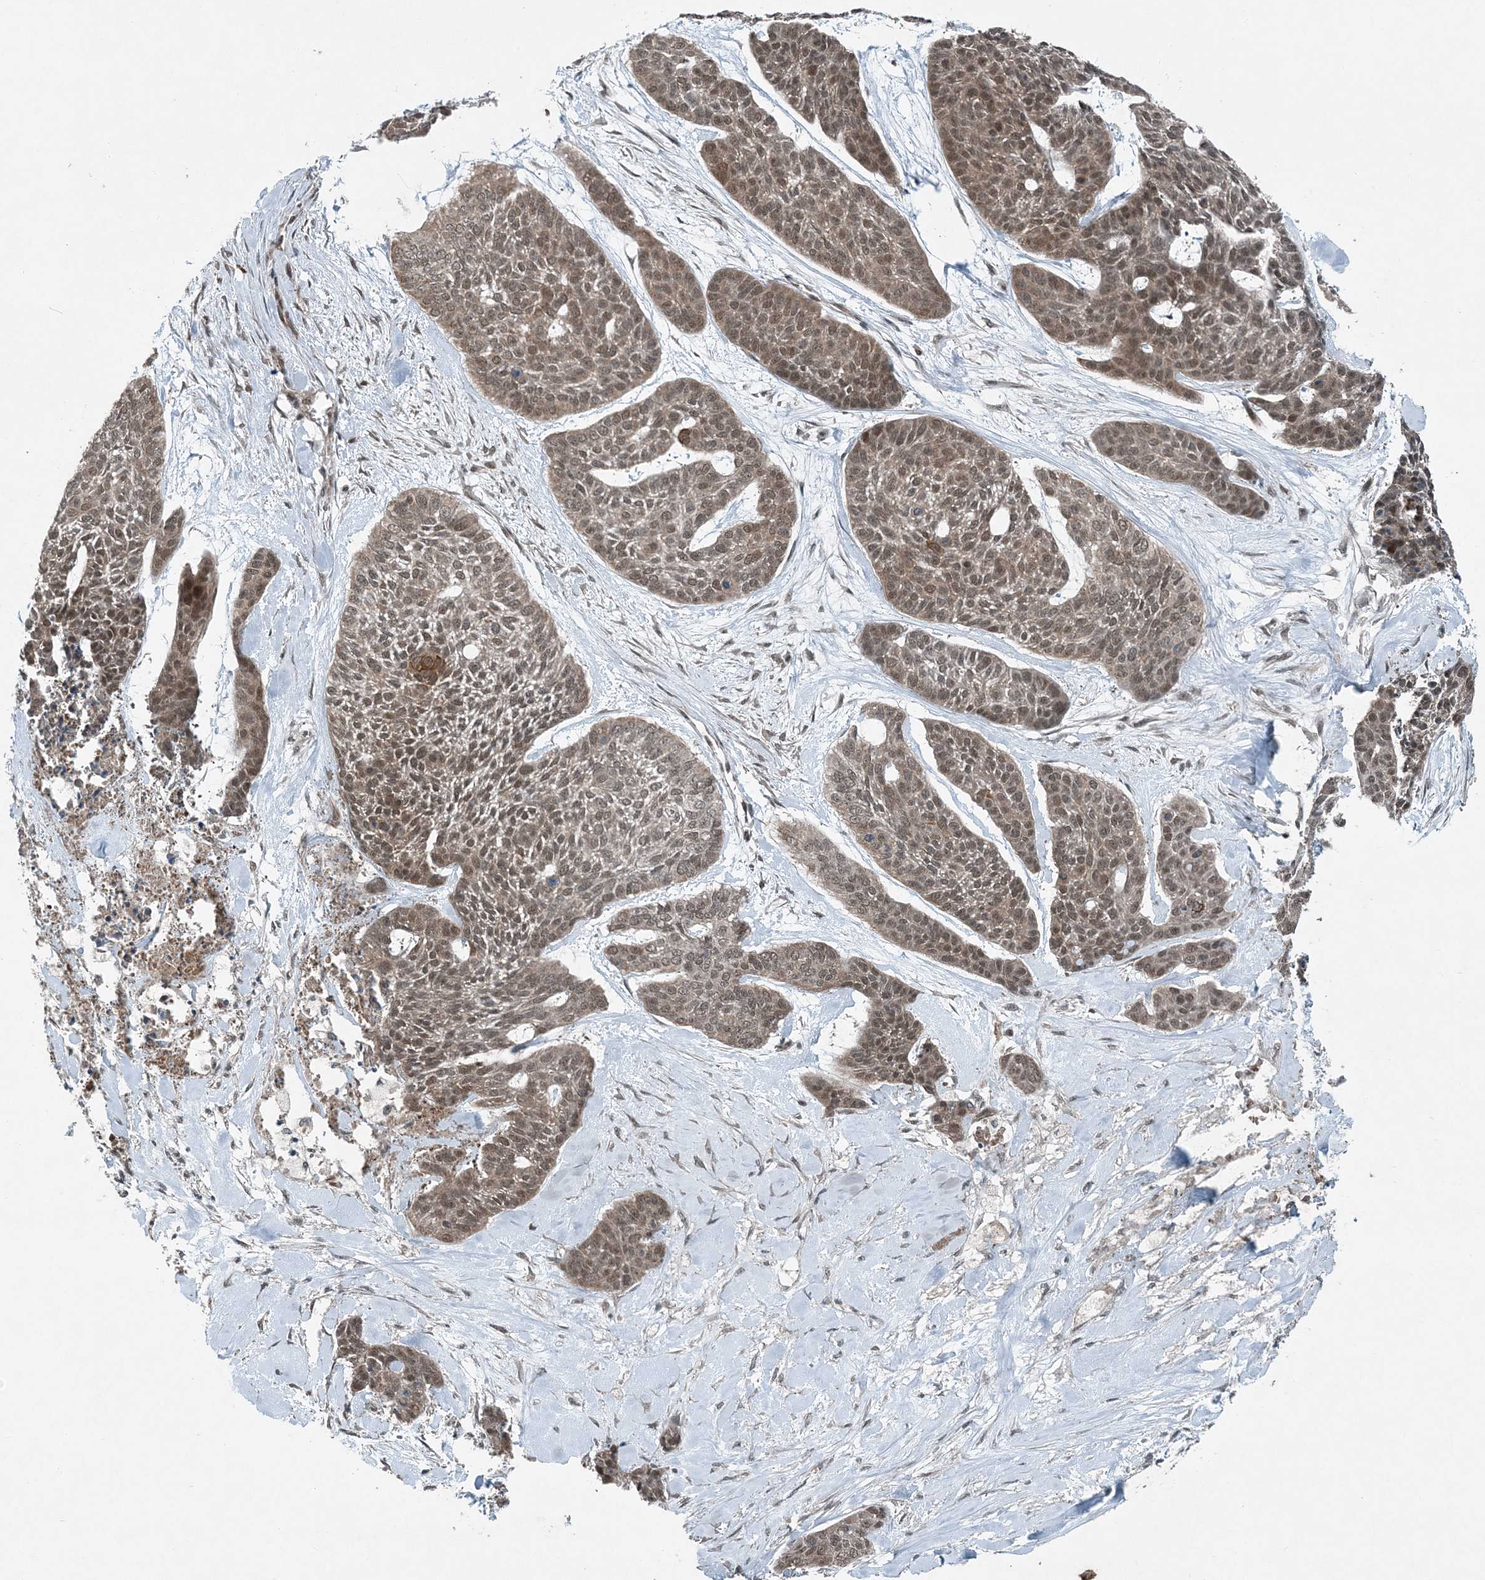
{"staining": {"intensity": "moderate", "quantity": ">75%", "location": "nuclear"}, "tissue": "skin cancer", "cell_type": "Tumor cells", "image_type": "cancer", "snomed": [{"axis": "morphology", "description": "Basal cell carcinoma"}, {"axis": "topography", "description": "Skin"}], "caption": "This is a micrograph of immunohistochemistry (IHC) staining of skin cancer (basal cell carcinoma), which shows moderate positivity in the nuclear of tumor cells.", "gene": "COPS7B", "patient": {"sex": "female", "age": 64}}